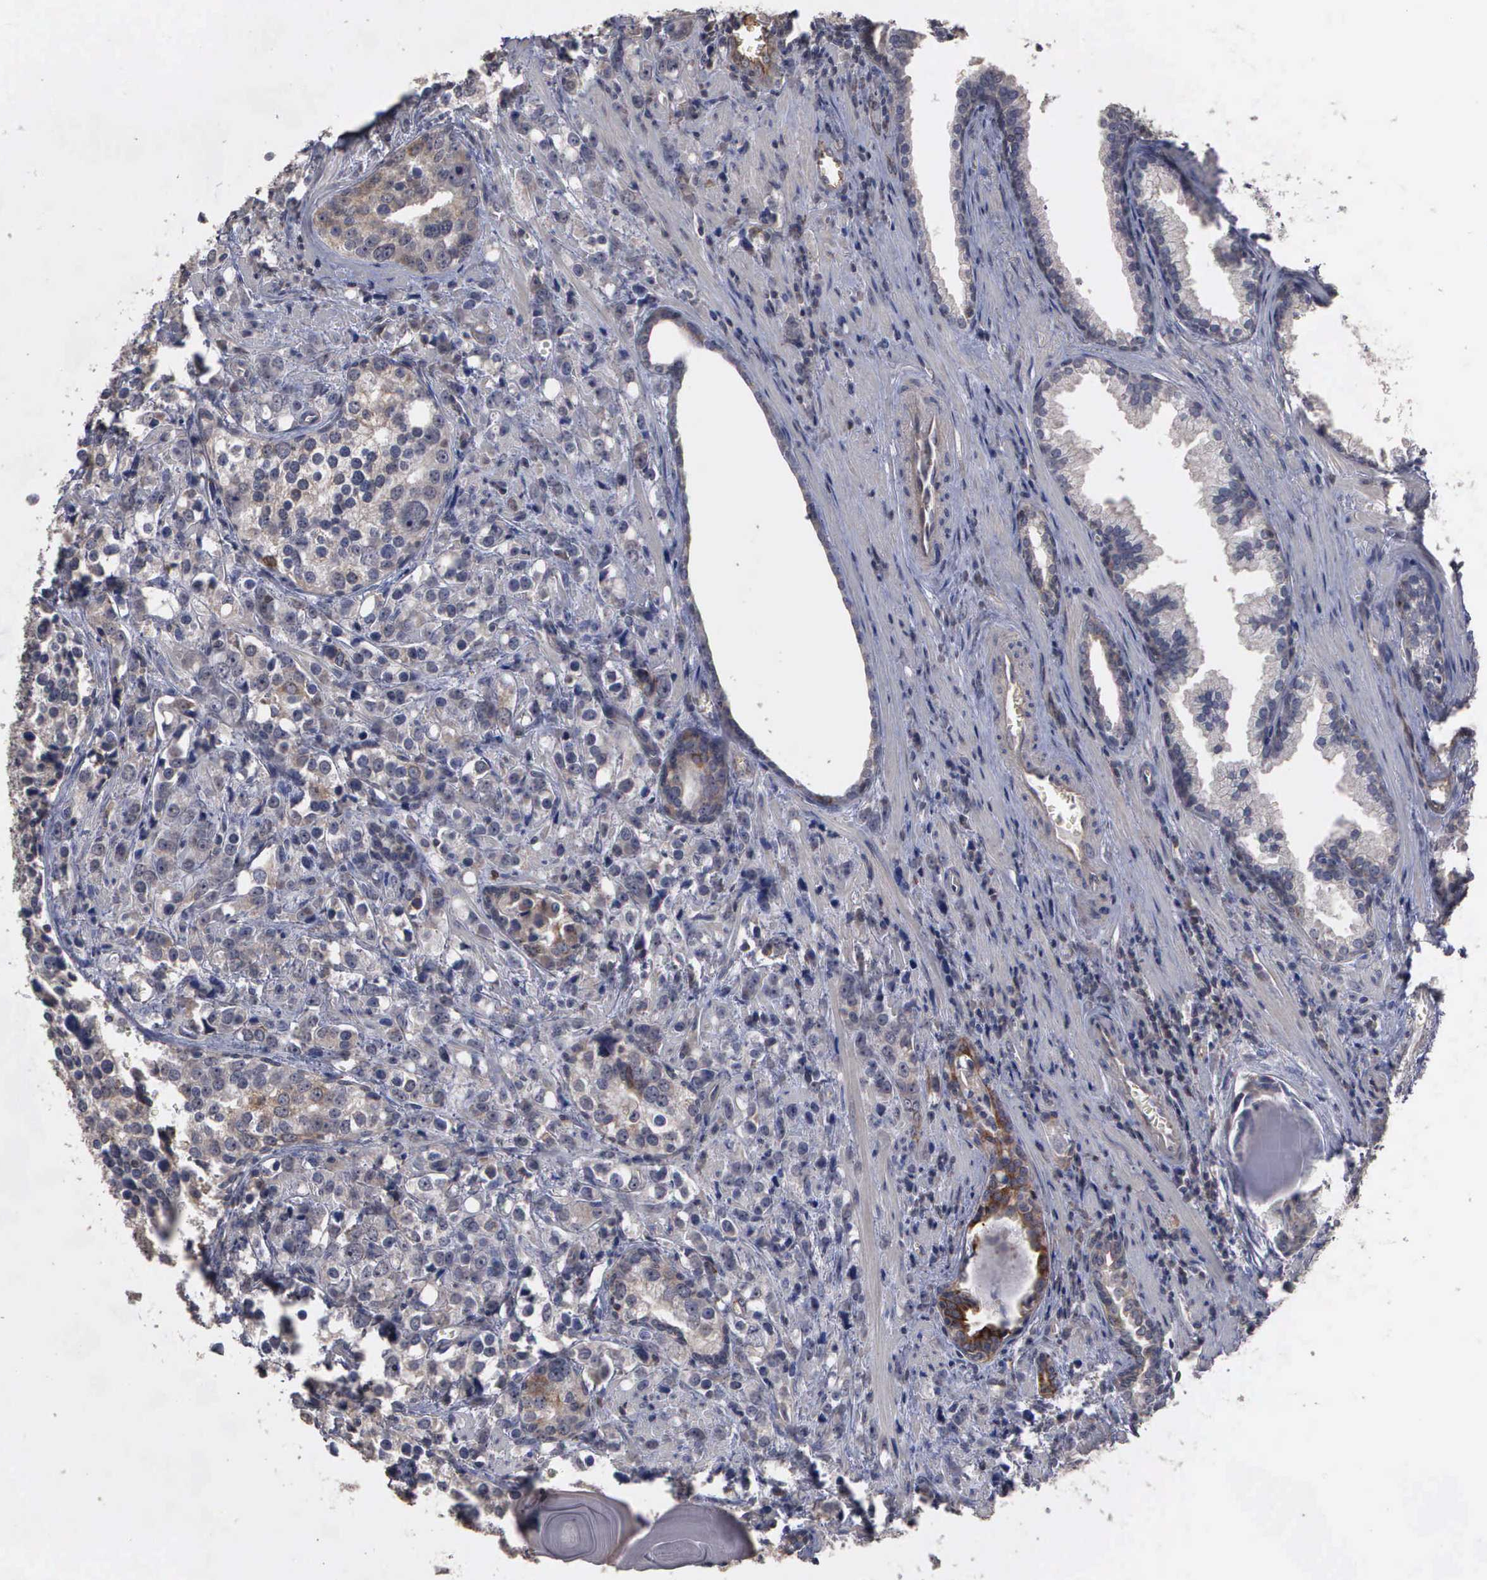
{"staining": {"intensity": "weak", "quantity": "<25%", "location": "cytoplasmic/membranous"}, "tissue": "prostate cancer", "cell_type": "Tumor cells", "image_type": "cancer", "snomed": [{"axis": "morphology", "description": "Adenocarcinoma, High grade"}, {"axis": "topography", "description": "Prostate"}], "caption": "The image reveals no staining of tumor cells in prostate adenocarcinoma (high-grade).", "gene": "CRKL", "patient": {"sex": "male", "age": 71}}